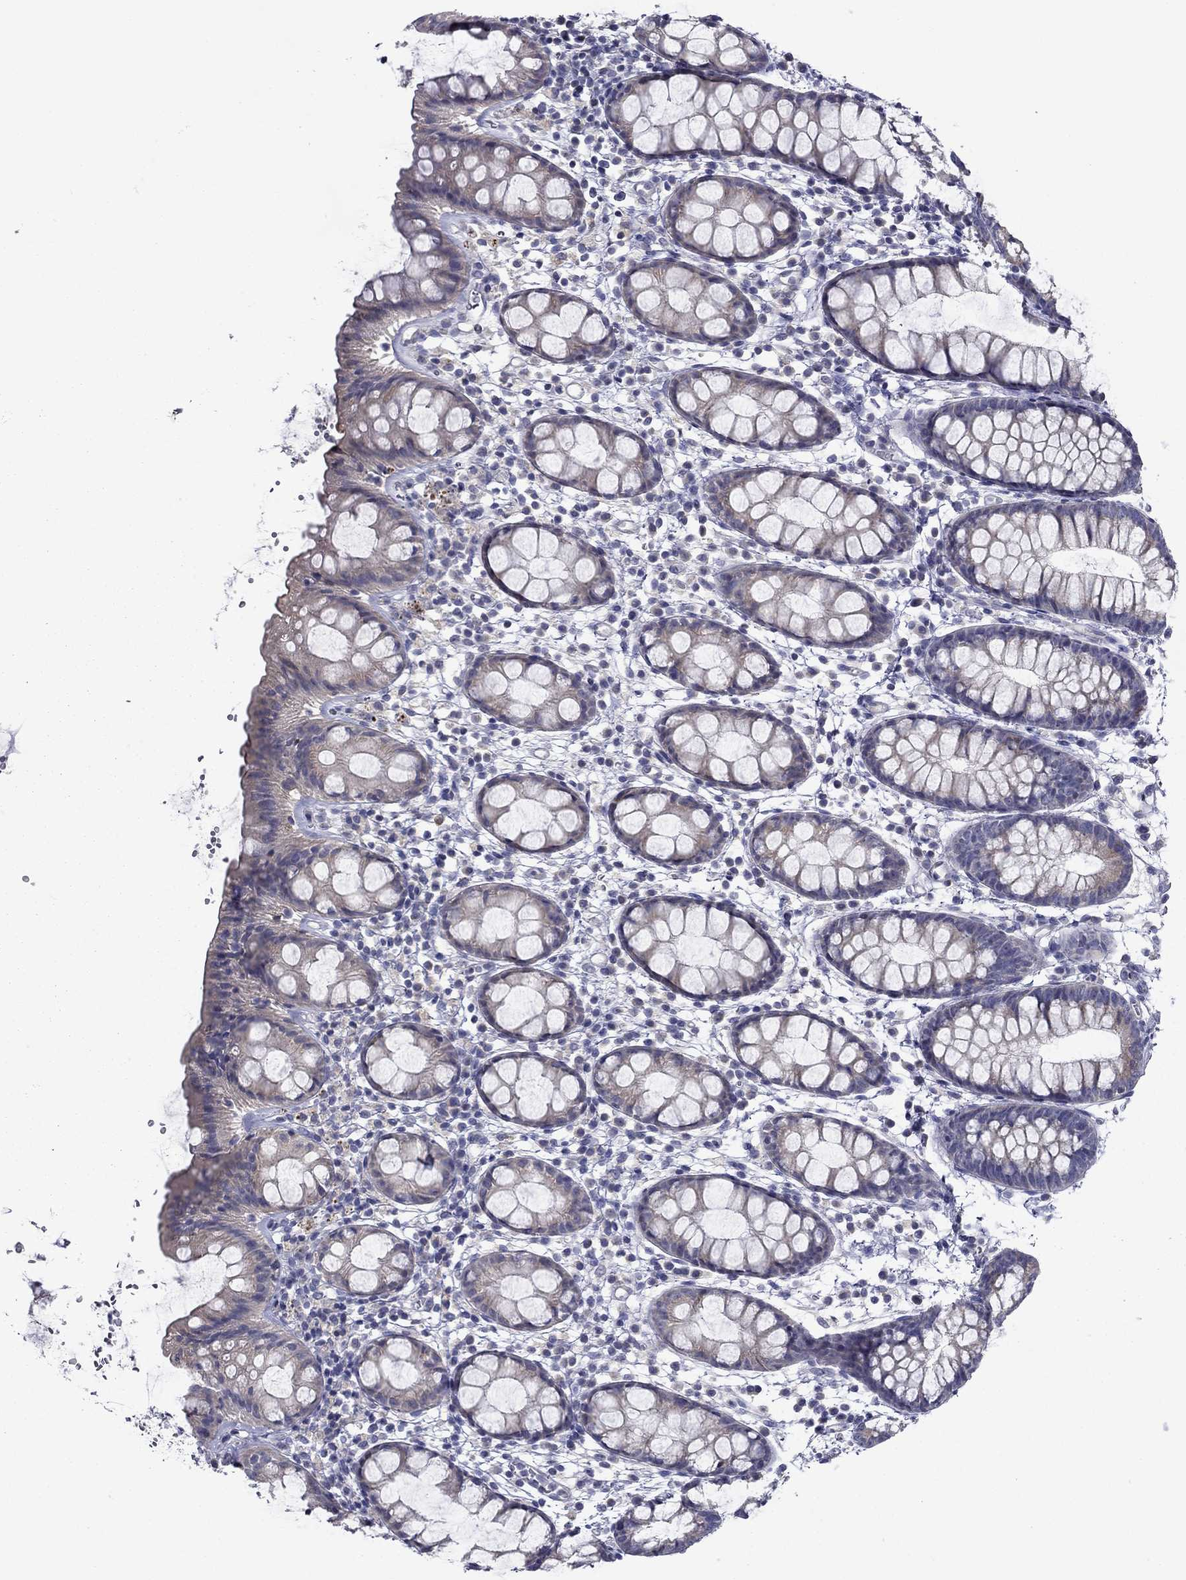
{"staining": {"intensity": "negative", "quantity": "none", "location": "none"}, "tissue": "rectum", "cell_type": "Glandular cells", "image_type": "normal", "snomed": [{"axis": "morphology", "description": "Normal tissue, NOS"}, {"axis": "topography", "description": "Rectum"}], "caption": "This is an IHC micrograph of unremarkable human rectum. There is no staining in glandular cells.", "gene": "SPATA7", "patient": {"sex": "male", "age": 57}}